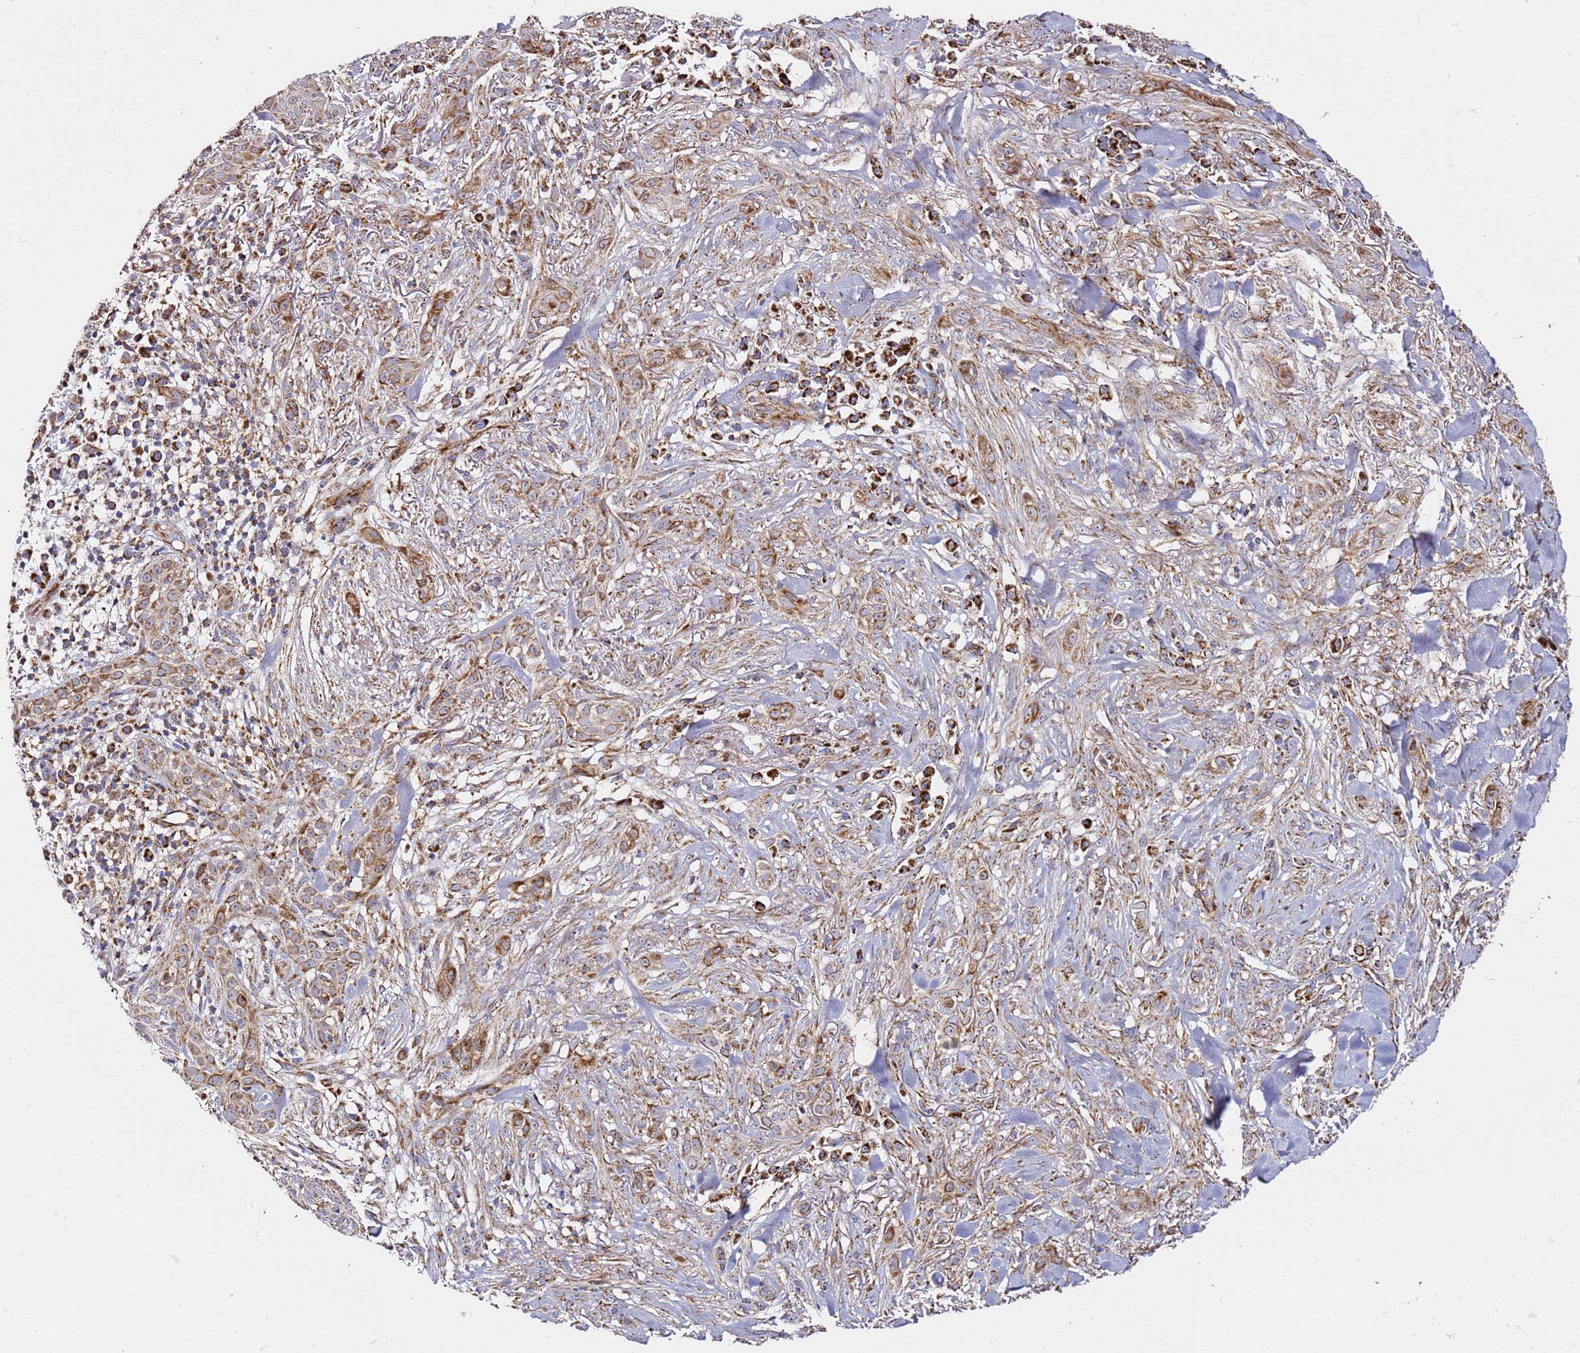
{"staining": {"intensity": "moderate", "quantity": ">75%", "location": "cytoplasmic/membranous"}, "tissue": "skin cancer", "cell_type": "Tumor cells", "image_type": "cancer", "snomed": [{"axis": "morphology", "description": "Basal cell carcinoma"}, {"axis": "topography", "description": "Skin"}], "caption": "Human basal cell carcinoma (skin) stained with a brown dye demonstrates moderate cytoplasmic/membranous positive expression in approximately >75% of tumor cells.", "gene": "NDUFA3", "patient": {"sex": "male", "age": 72}}